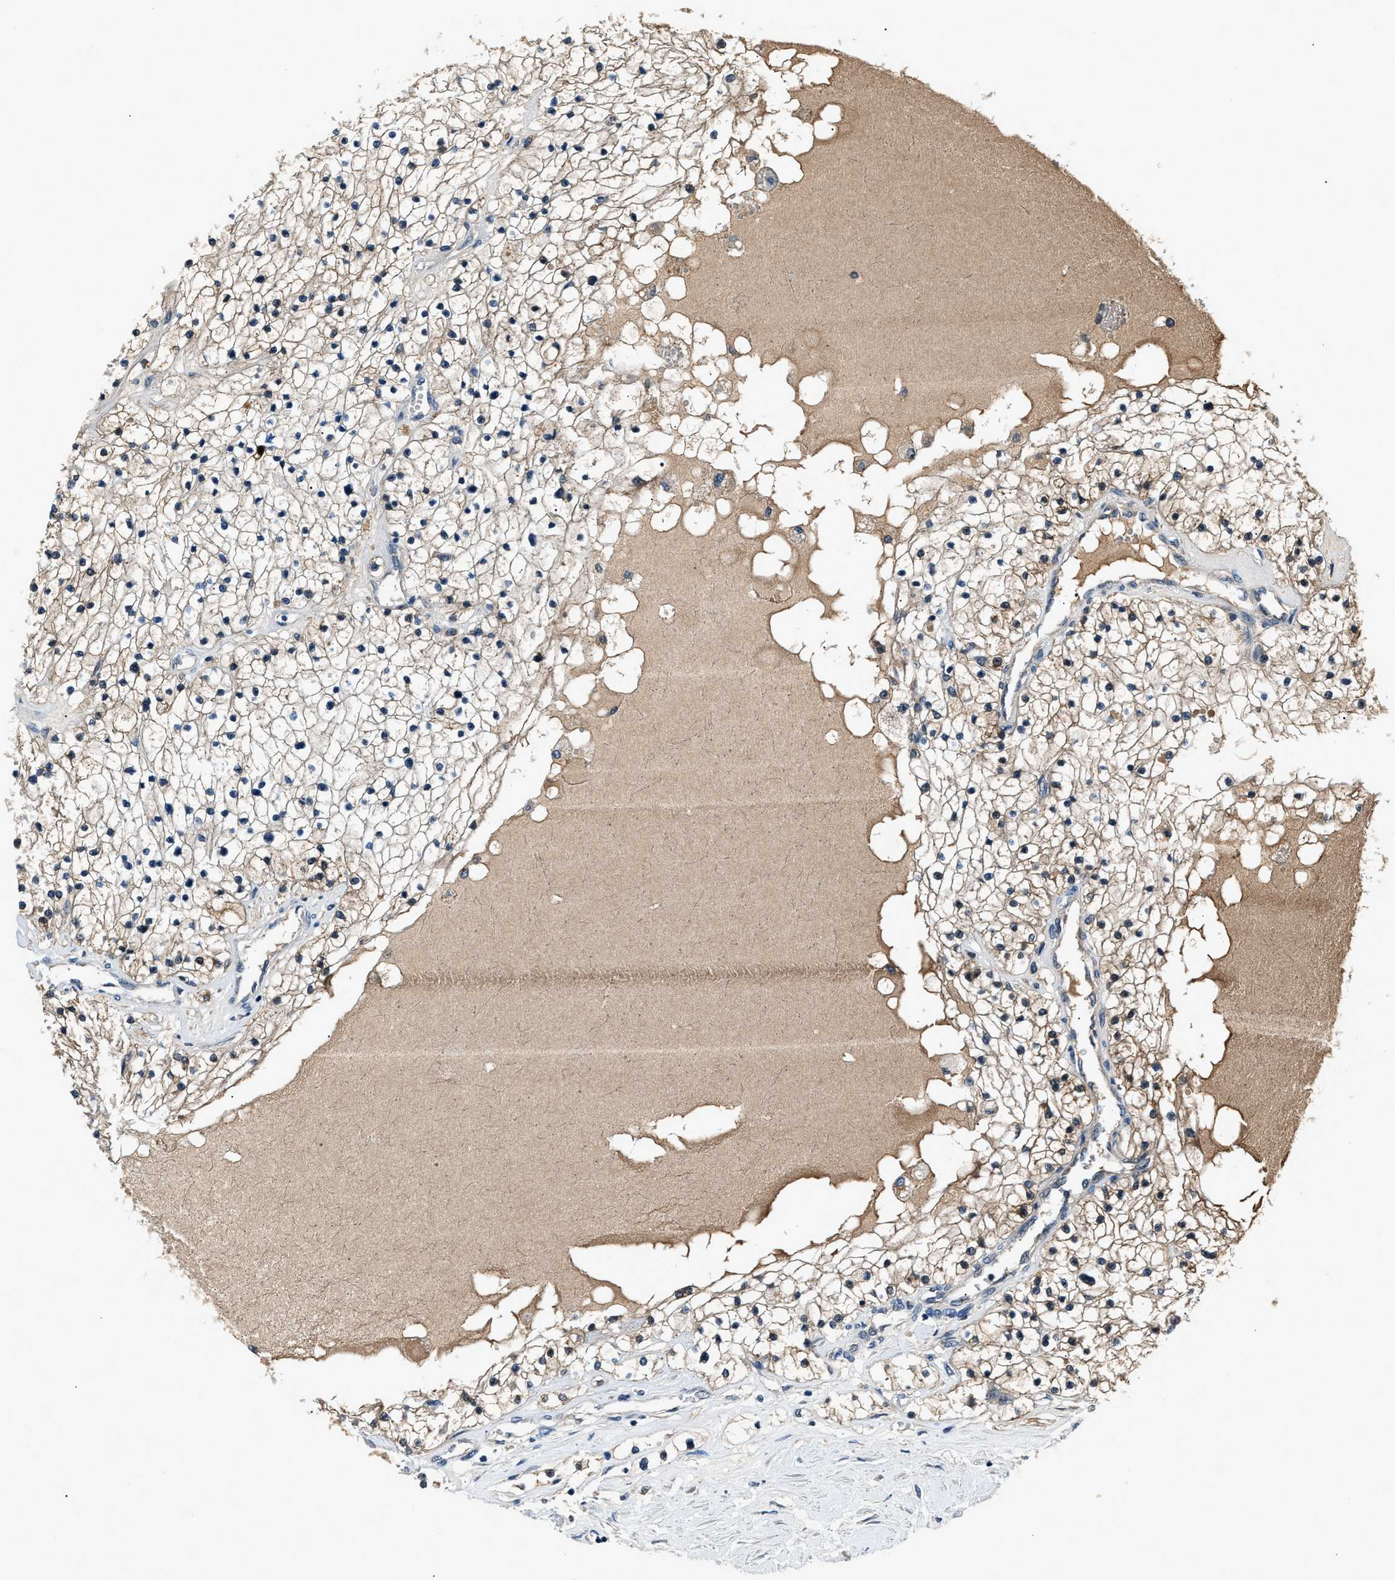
{"staining": {"intensity": "moderate", "quantity": ">75%", "location": "cytoplasmic/membranous"}, "tissue": "renal cancer", "cell_type": "Tumor cells", "image_type": "cancer", "snomed": [{"axis": "morphology", "description": "Adenocarcinoma, NOS"}, {"axis": "topography", "description": "Kidney"}], "caption": "There is medium levels of moderate cytoplasmic/membranous positivity in tumor cells of adenocarcinoma (renal), as demonstrated by immunohistochemical staining (brown color).", "gene": "TP53I3", "patient": {"sex": "male", "age": 68}}